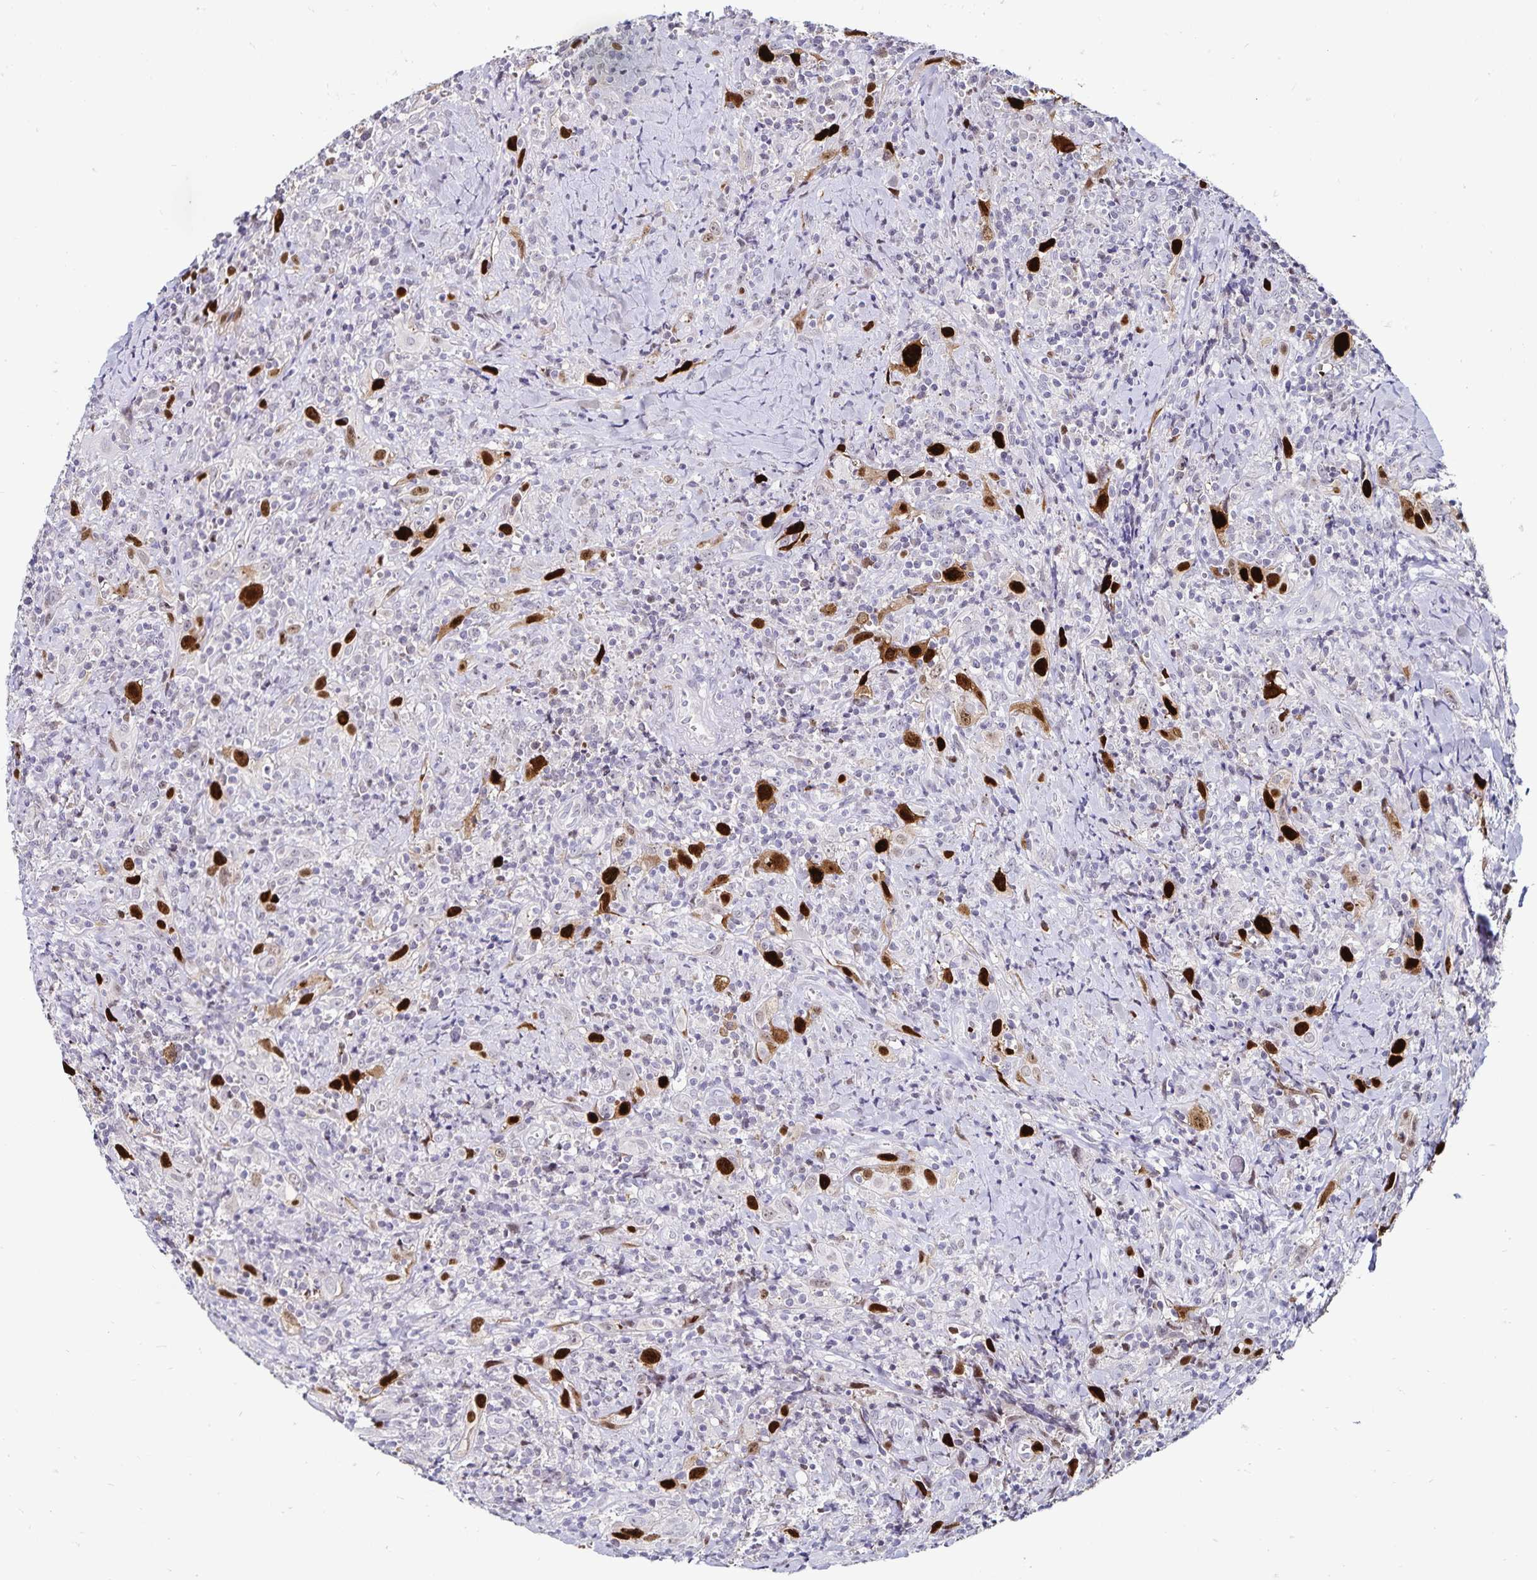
{"staining": {"intensity": "strong", "quantity": "<25%", "location": "nuclear"}, "tissue": "head and neck cancer", "cell_type": "Tumor cells", "image_type": "cancer", "snomed": [{"axis": "morphology", "description": "Squamous cell carcinoma, NOS"}, {"axis": "topography", "description": "Head-Neck"}], "caption": "Strong nuclear expression for a protein is identified in approximately <25% of tumor cells of head and neck cancer (squamous cell carcinoma) using immunohistochemistry (IHC).", "gene": "ANLN", "patient": {"sex": "female", "age": 95}}